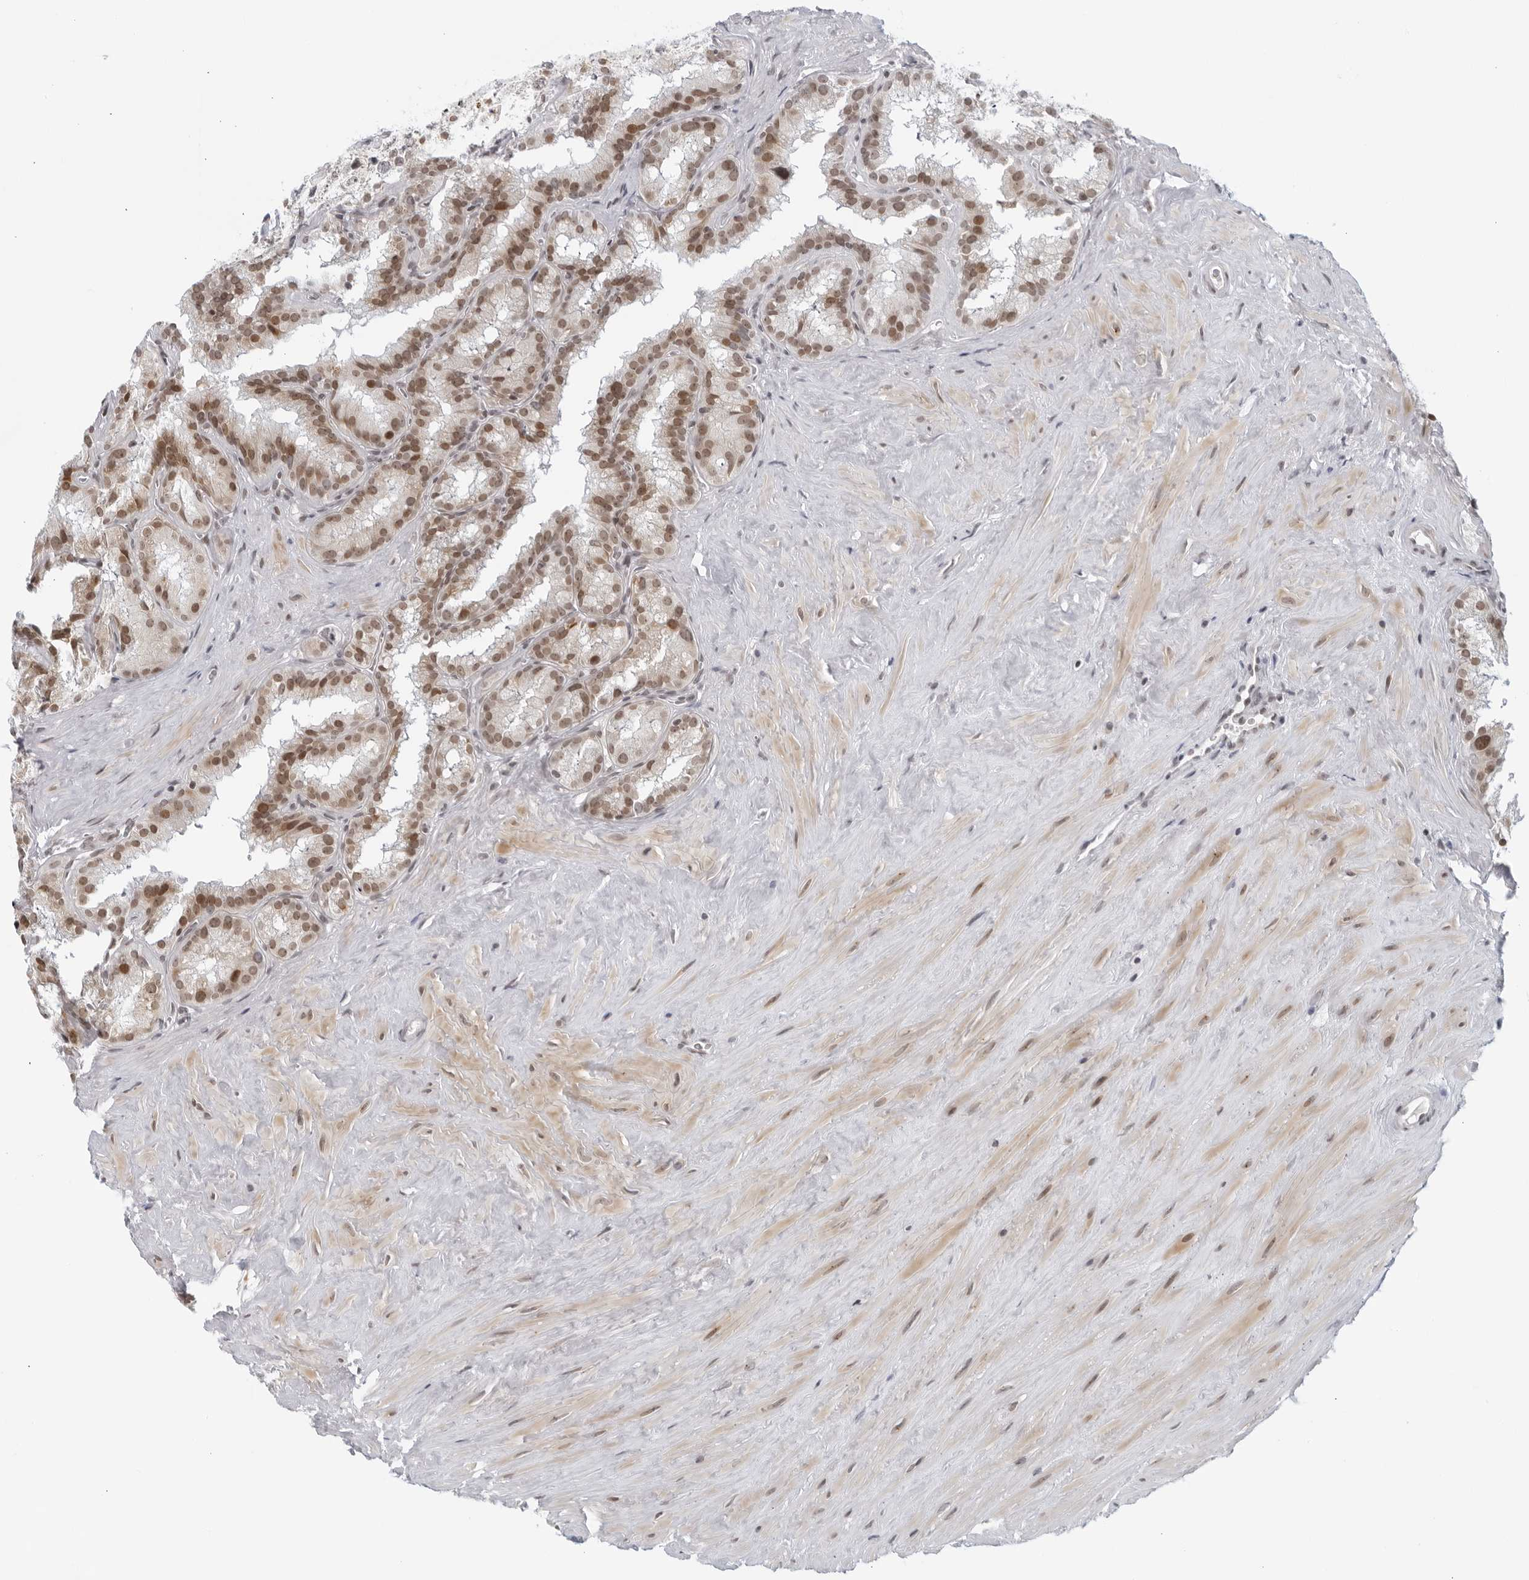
{"staining": {"intensity": "moderate", "quantity": ">75%", "location": "nuclear"}, "tissue": "seminal vesicle", "cell_type": "Glandular cells", "image_type": "normal", "snomed": [{"axis": "morphology", "description": "Normal tissue, NOS"}, {"axis": "topography", "description": "Prostate"}, {"axis": "topography", "description": "Seminal veicle"}], "caption": "This image exhibits immunohistochemistry staining of normal human seminal vesicle, with medium moderate nuclear expression in approximately >75% of glandular cells.", "gene": "RAB11FIP3", "patient": {"sex": "male", "age": 59}}